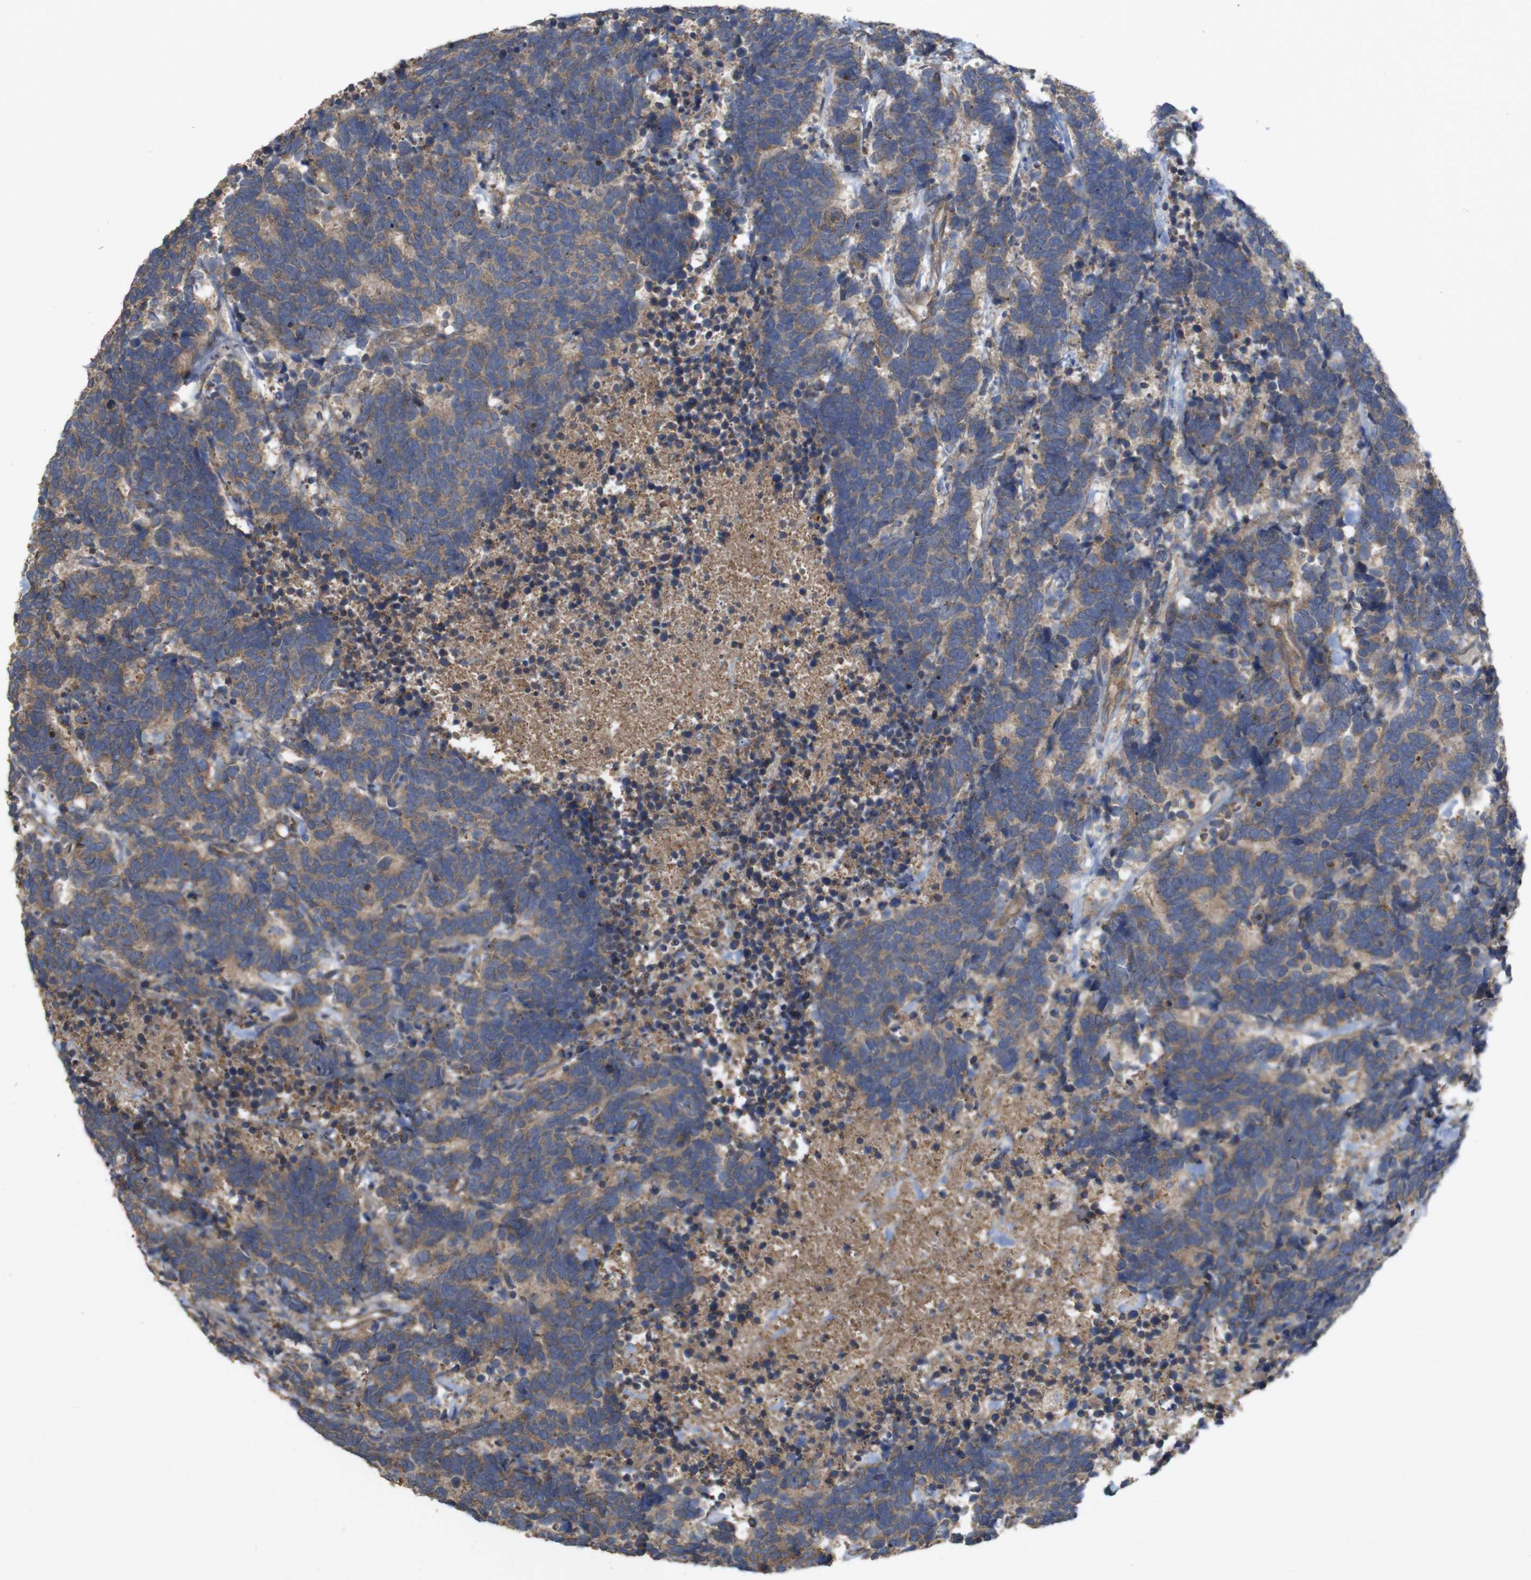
{"staining": {"intensity": "weak", "quantity": ">75%", "location": "cytoplasmic/membranous"}, "tissue": "carcinoid", "cell_type": "Tumor cells", "image_type": "cancer", "snomed": [{"axis": "morphology", "description": "Carcinoma, NOS"}, {"axis": "morphology", "description": "Carcinoid, malignant, NOS"}, {"axis": "topography", "description": "Urinary bladder"}], "caption": "Weak cytoplasmic/membranous positivity is appreciated in about >75% of tumor cells in malignant carcinoid. (Stains: DAB in brown, nuclei in blue, Microscopy: brightfield microscopy at high magnification).", "gene": "KCNS3", "patient": {"sex": "male", "age": 57}}